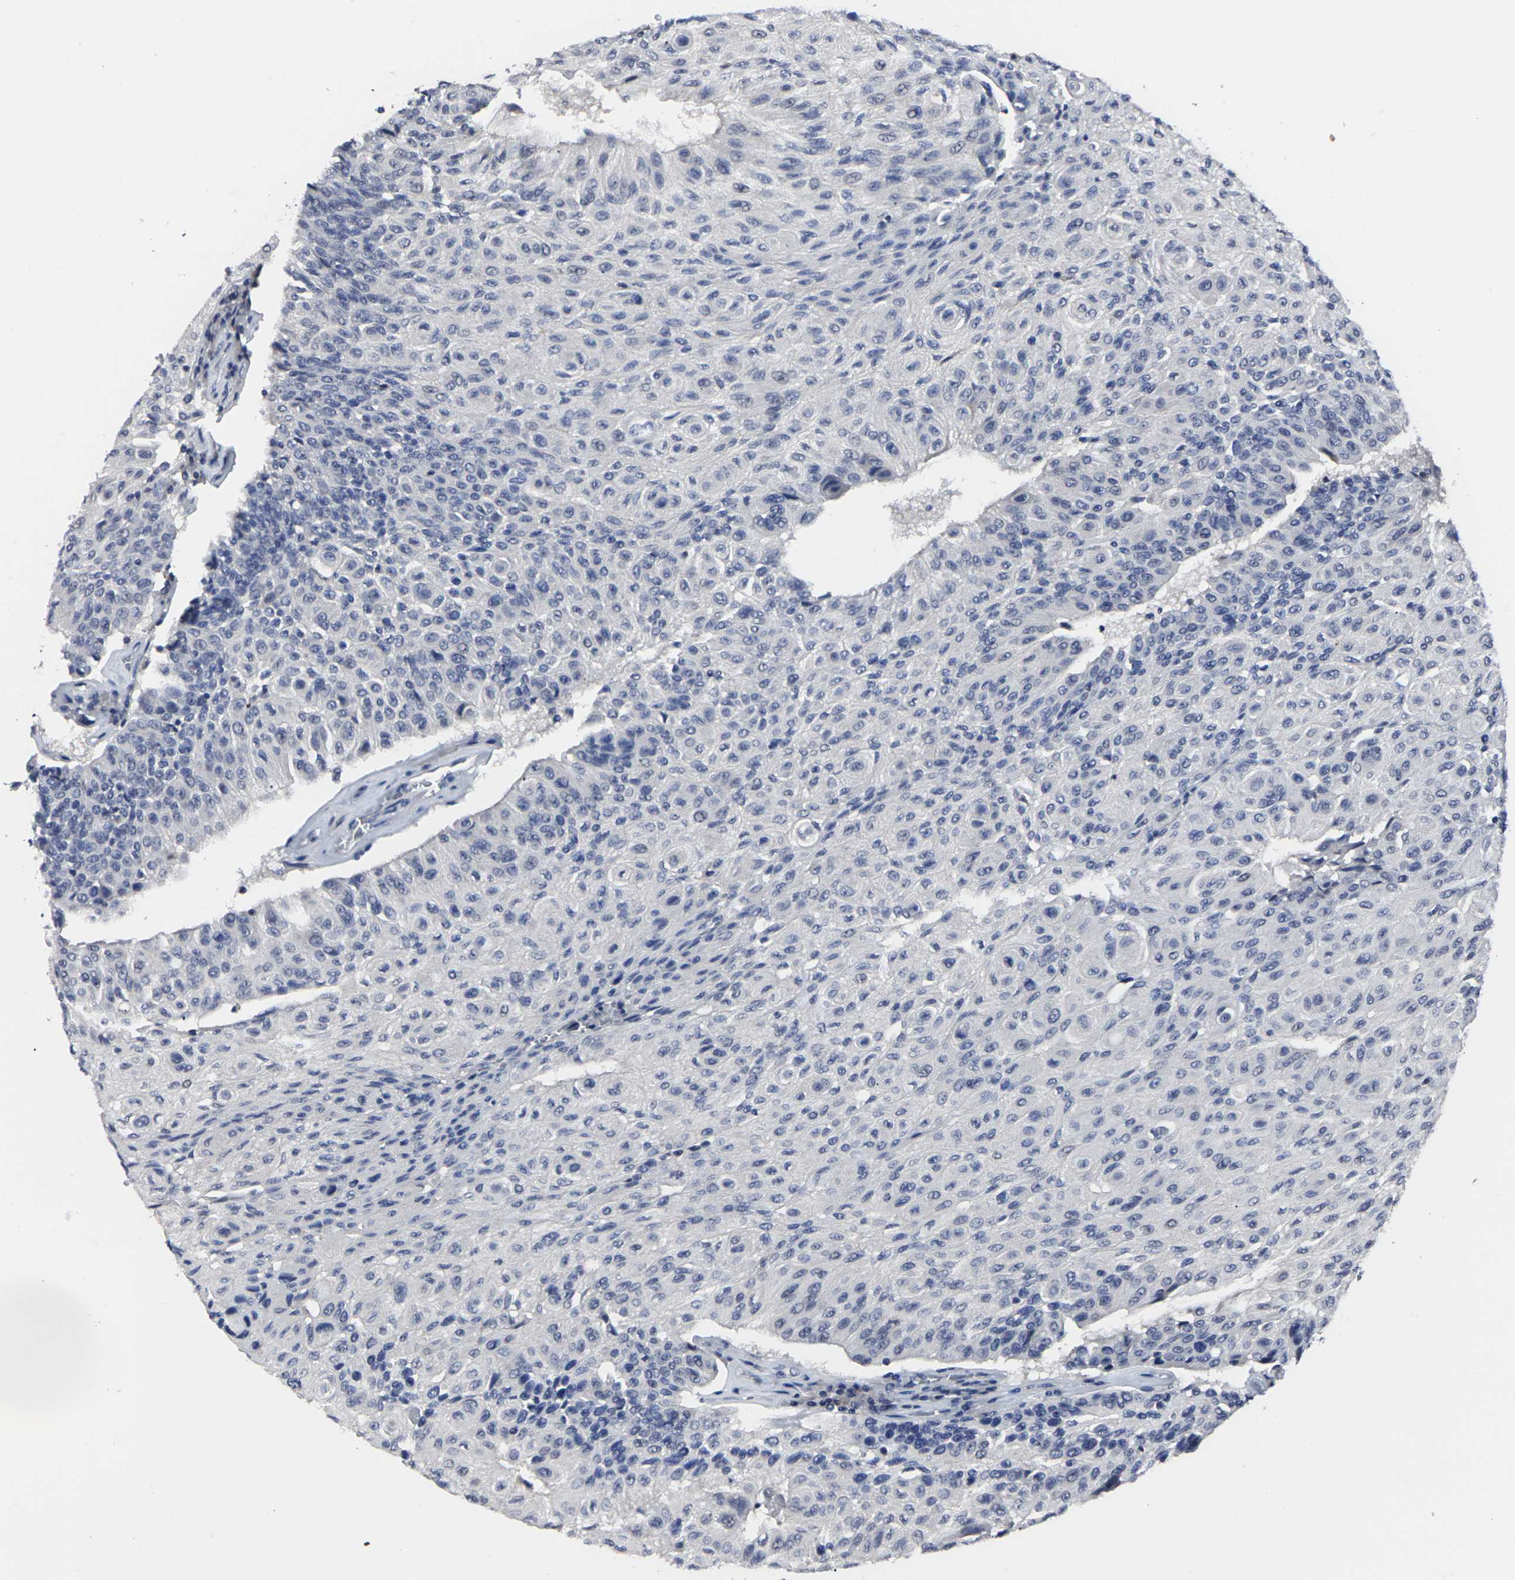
{"staining": {"intensity": "negative", "quantity": "none", "location": "none"}, "tissue": "urothelial cancer", "cell_type": "Tumor cells", "image_type": "cancer", "snomed": [{"axis": "morphology", "description": "Urothelial carcinoma, High grade"}, {"axis": "topography", "description": "Urinary bladder"}], "caption": "This image is of urothelial carcinoma (high-grade) stained with immunohistochemistry to label a protein in brown with the nuclei are counter-stained blue. There is no expression in tumor cells.", "gene": "MSANTD4", "patient": {"sex": "male", "age": 66}}